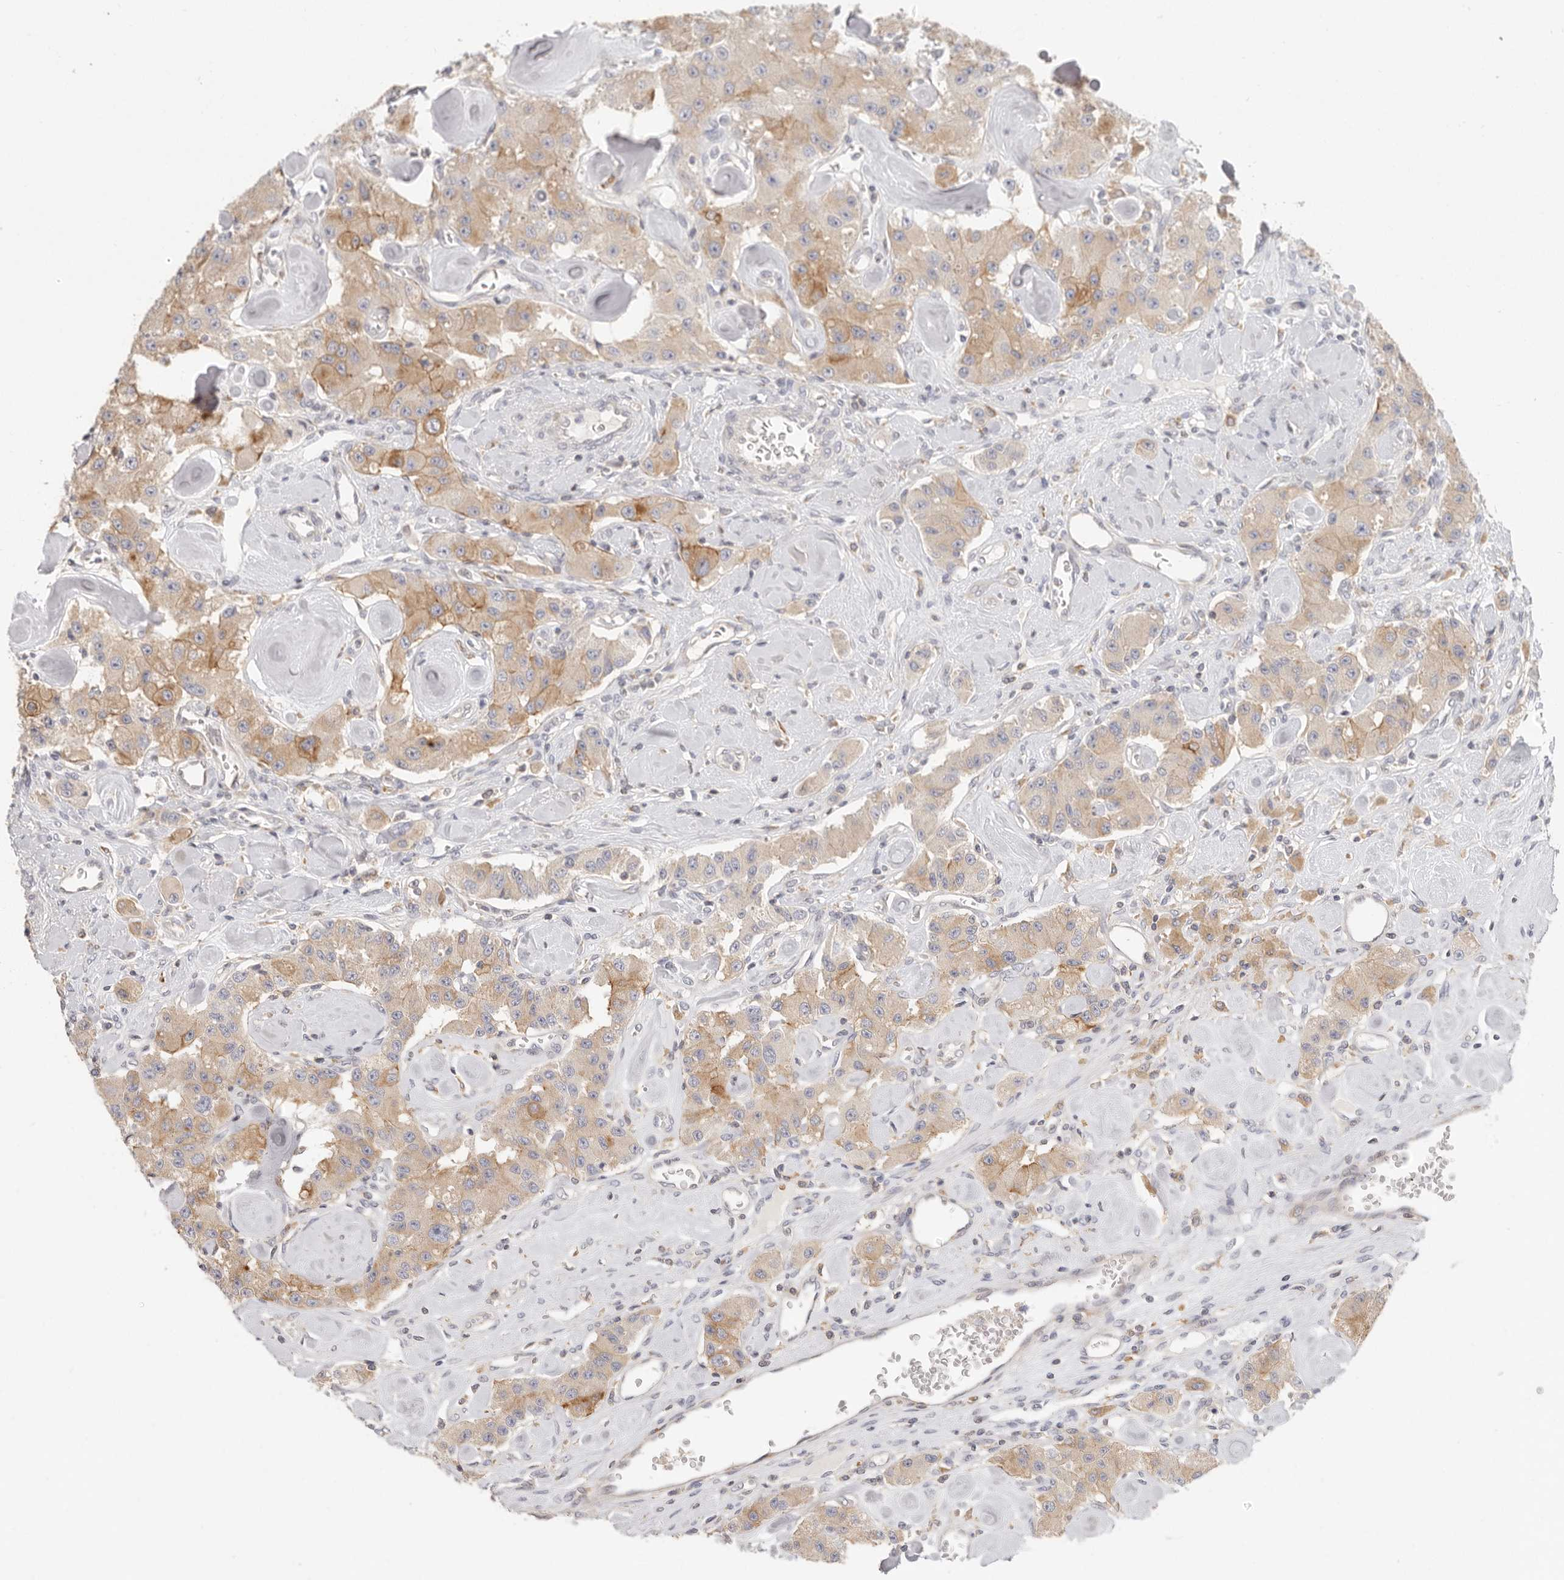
{"staining": {"intensity": "moderate", "quantity": "25%-75%", "location": "cytoplasmic/membranous"}, "tissue": "carcinoid", "cell_type": "Tumor cells", "image_type": "cancer", "snomed": [{"axis": "morphology", "description": "Carcinoid, malignant, NOS"}, {"axis": "topography", "description": "Pancreas"}], "caption": "Moderate cytoplasmic/membranous protein staining is present in about 25%-75% of tumor cells in malignant carcinoid. Using DAB (brown) and hematoxylin (blue) stains, captured at high magnification using brightfield microscopy.", "gene": "ANXA9", "patient": {"sex": "male", "age": 41}}